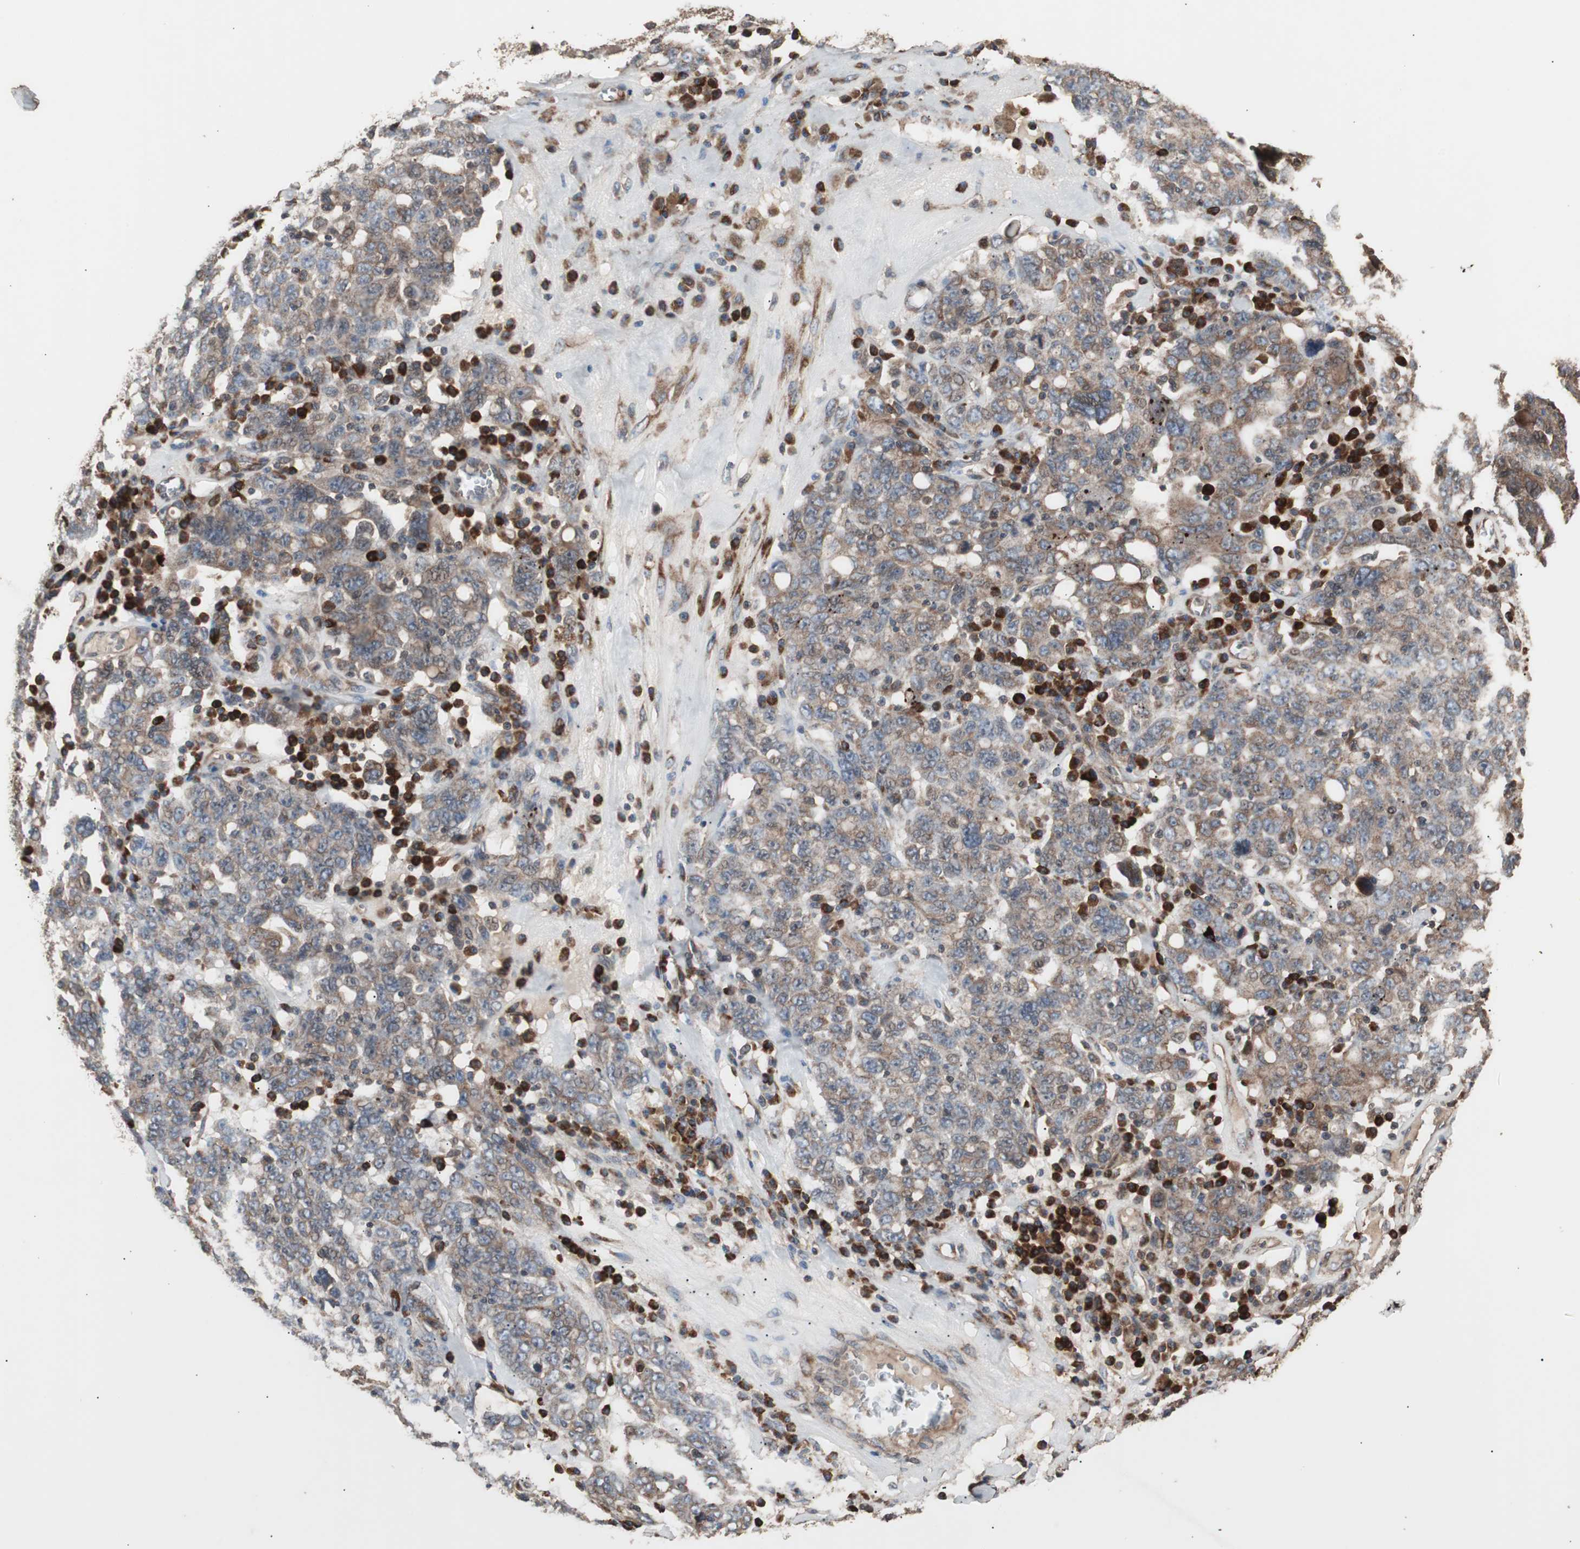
{"staining": {"intensity": "moderate", "quantity": "25%-75%", "location": "cytoplasmic/membranous"}, "tissue": "ovarian cancer", "cell_type": "Tumor cells", "image_type": "cancer", "snomed": [{"axis": "morphology", "description": "Carcinoma, endometroid"}, {"axis": "topography", "description": "Ovary"}], "caption": "Endometroid carcinoma (ovarian) stained with DAB immunohistochemistry reveals medium levels of moderate cytoplasmic/membranous expression in approximately 25%-75% of tumor cells. (DAB (3,3'-diaminobenzidine) IHC, brown staining for protein, blue staining for nuclei).", "gene": "LZTS1", "patient": {"sex": "female", "age": 62}}